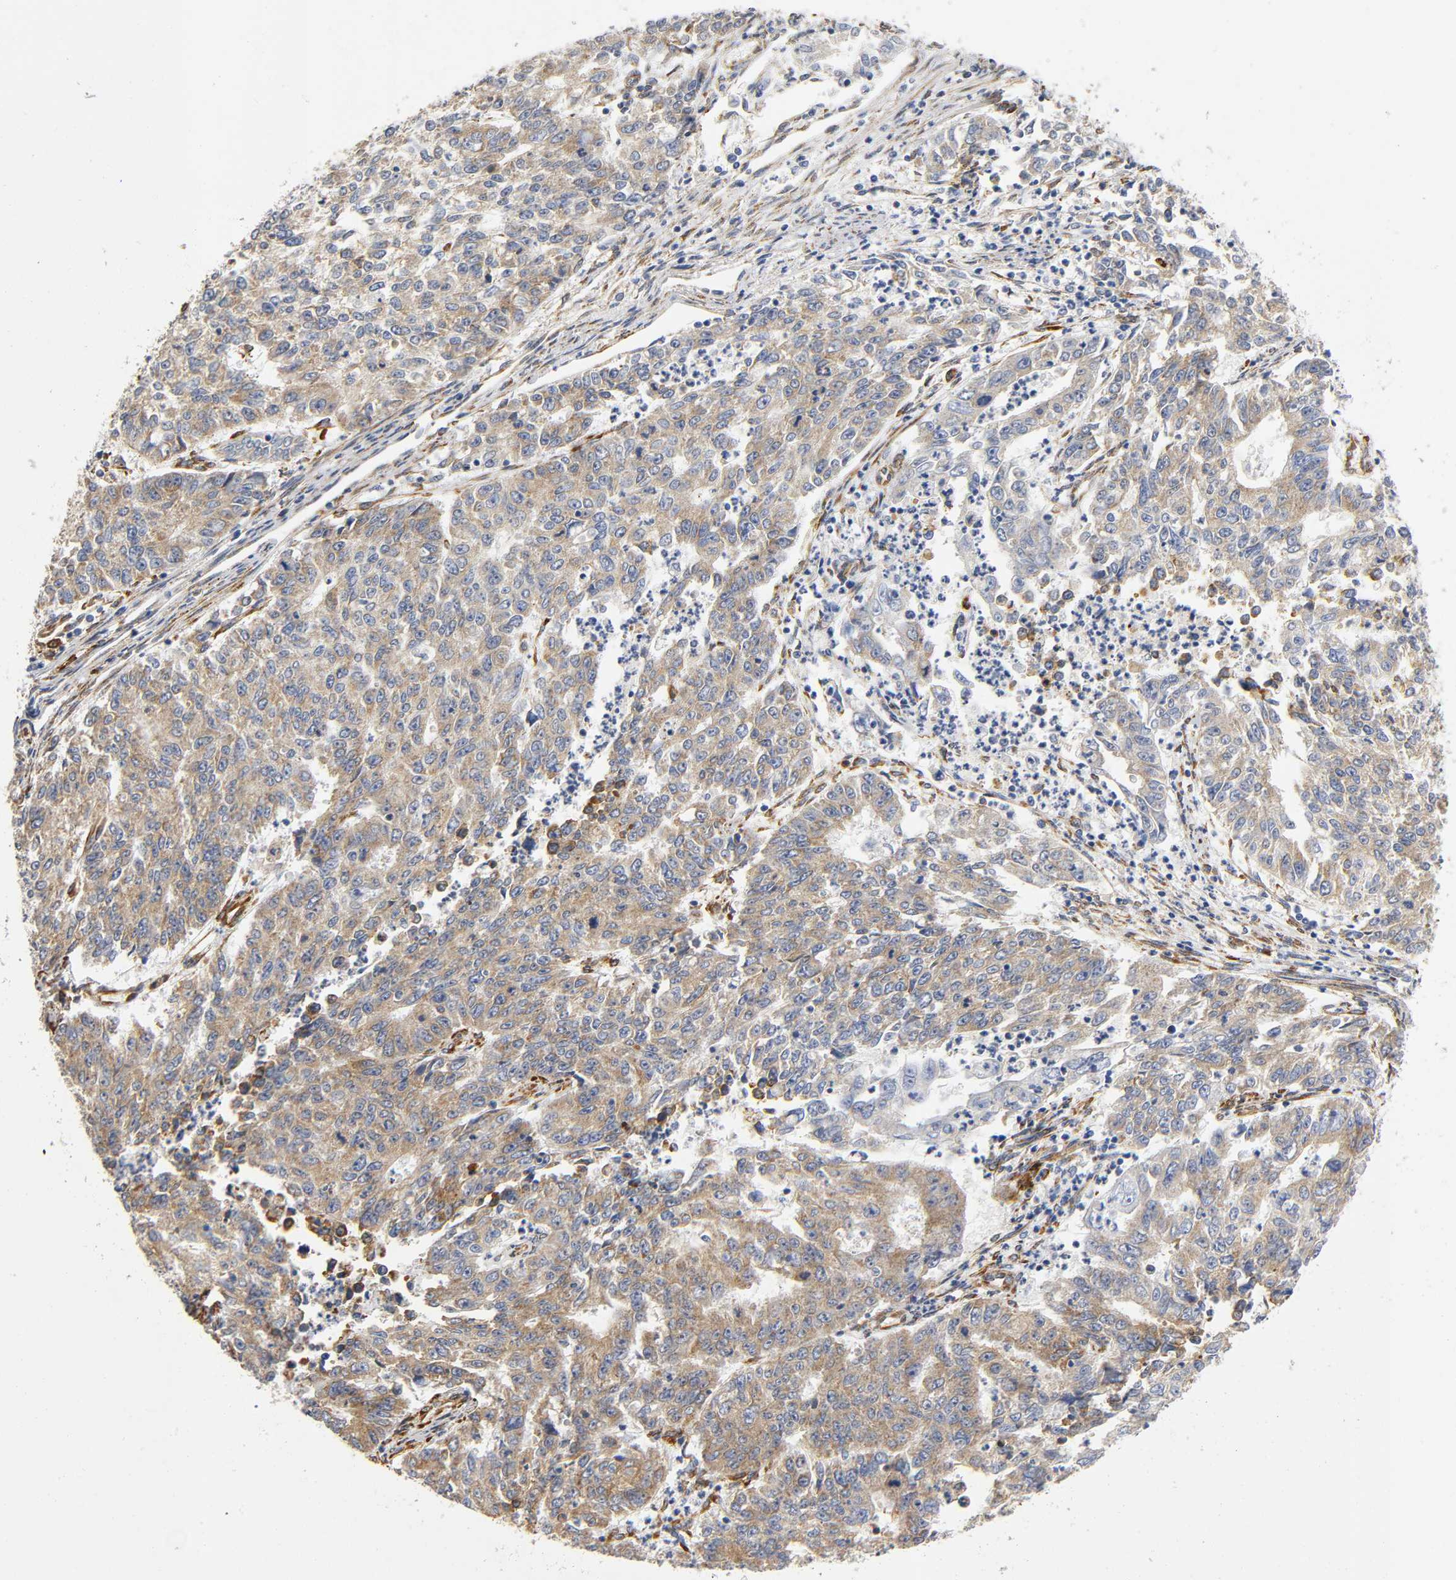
{"staining": {"intensity": "moderate", "quantity": ">75%", "location": "cytoplasmic/membranous"}, "tissue": "endometrial cancer", "cell_type": "Tumor cells", "image_type": "cancer", "snomed": [{"axis": "morphology", "description": "Adenocarcinoma, NOS"}, {"axis": "topography", "description": "Endometrium"}], "caption": "The histopathology image demonstrates a brown stain indicating the presence of a protein in the cytoplasmic/membranous of tumor cells in endometrial adenocarcinoma. (brown staining indicates protein expression, while blue staining denotes nuclei).", "gene": "SOS2", "patient": {"sex": "female", "age": 42}}